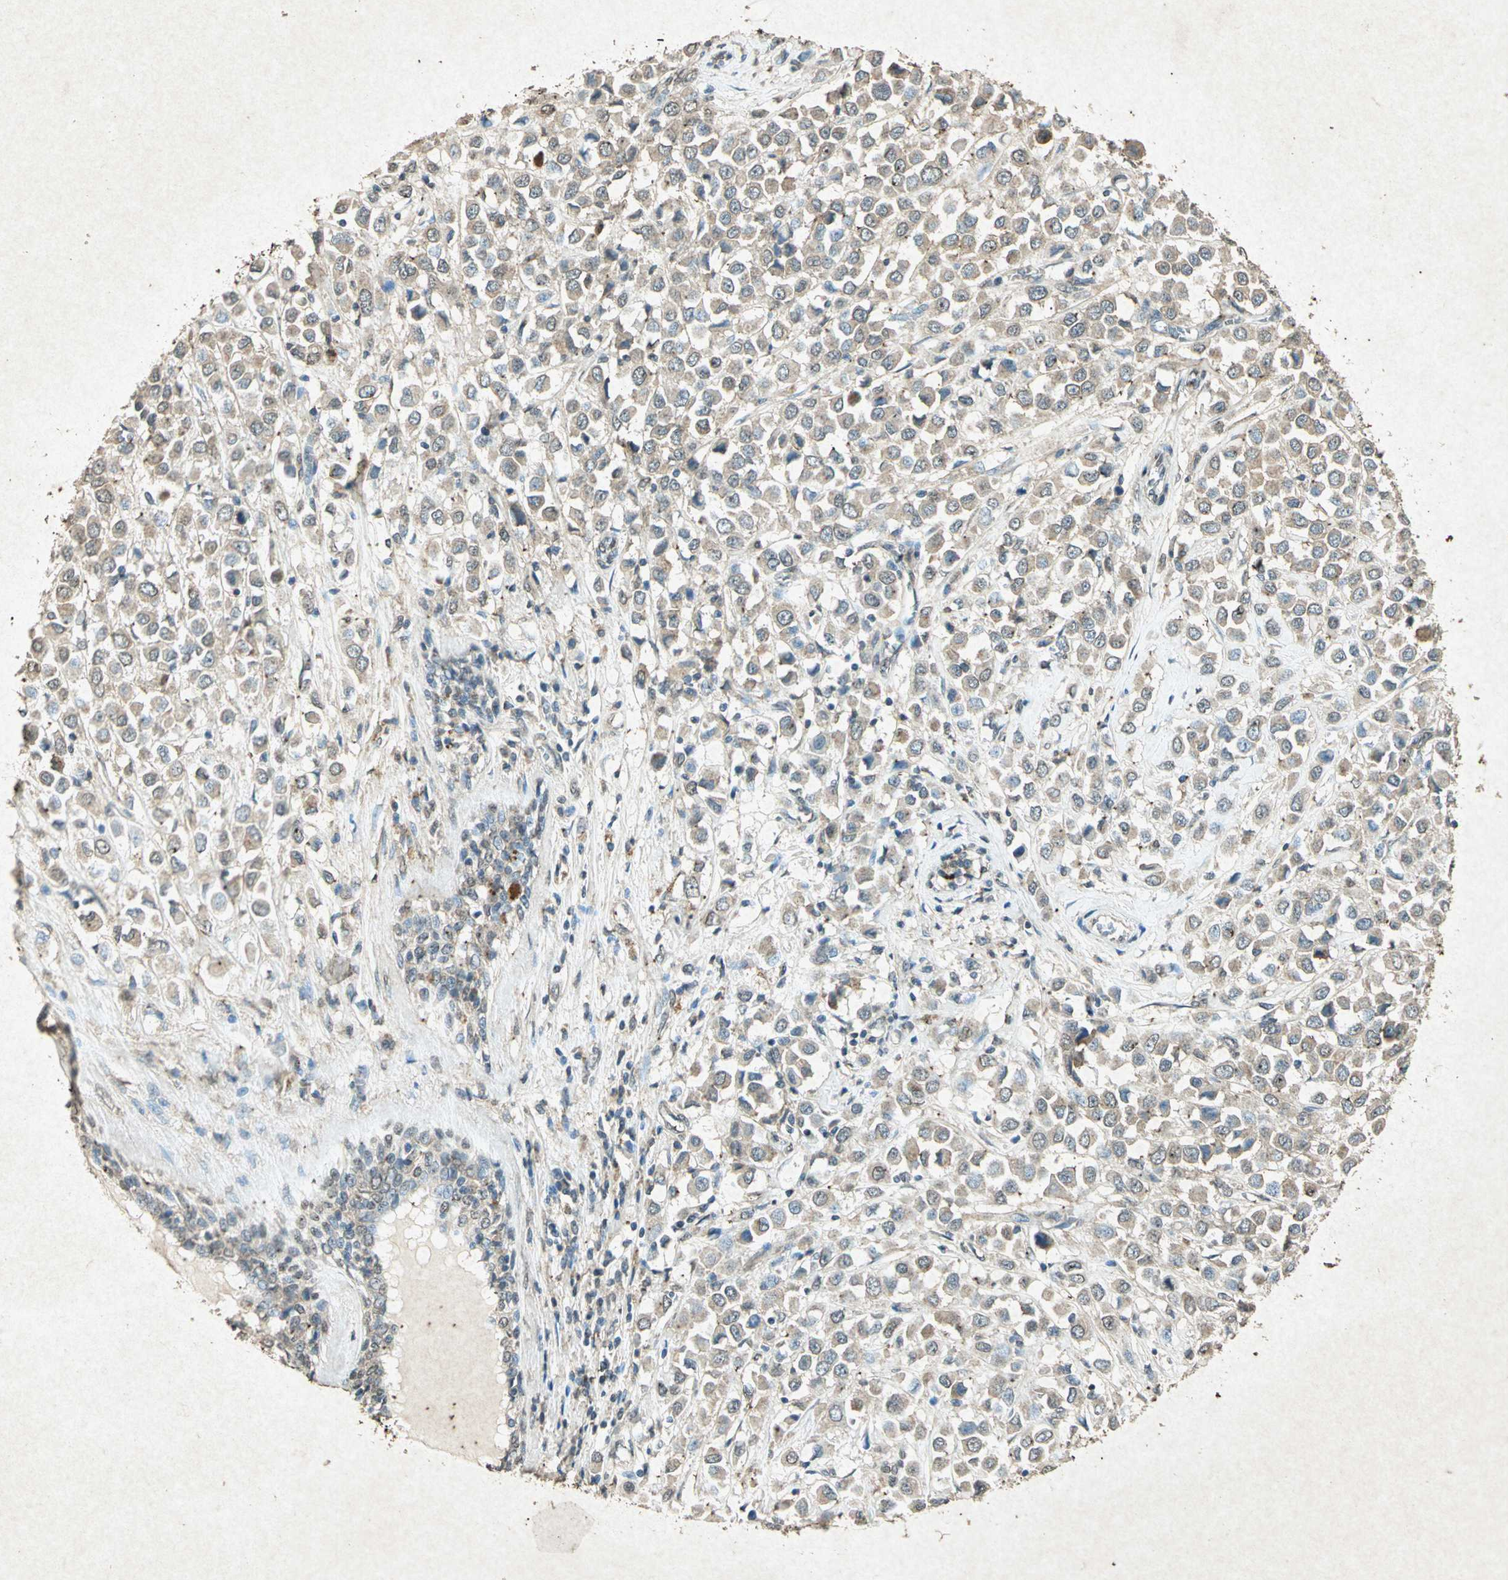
{"staining": {"intensity": "weak", "quantity": ">75%", "location": "cytoplasmic/membranous"}, "tissue": "breast cancer", "cell_type": "Tumor cells", "image_type": "cancer", "snomed": [{"axis": "morphology", "description": "Duct carcinoma"}, {"axis": "topography", "description": "Breast"}], "caption": "There is low levels of weak cytoplasmic/membranous expression in tumor cells of infiltrating ductal carcinoma (breast), as demonstrated by immunohistochemical staining (brown color).", "gene": "PSEN1", "patient": {"sex": "female", "age": 61}}